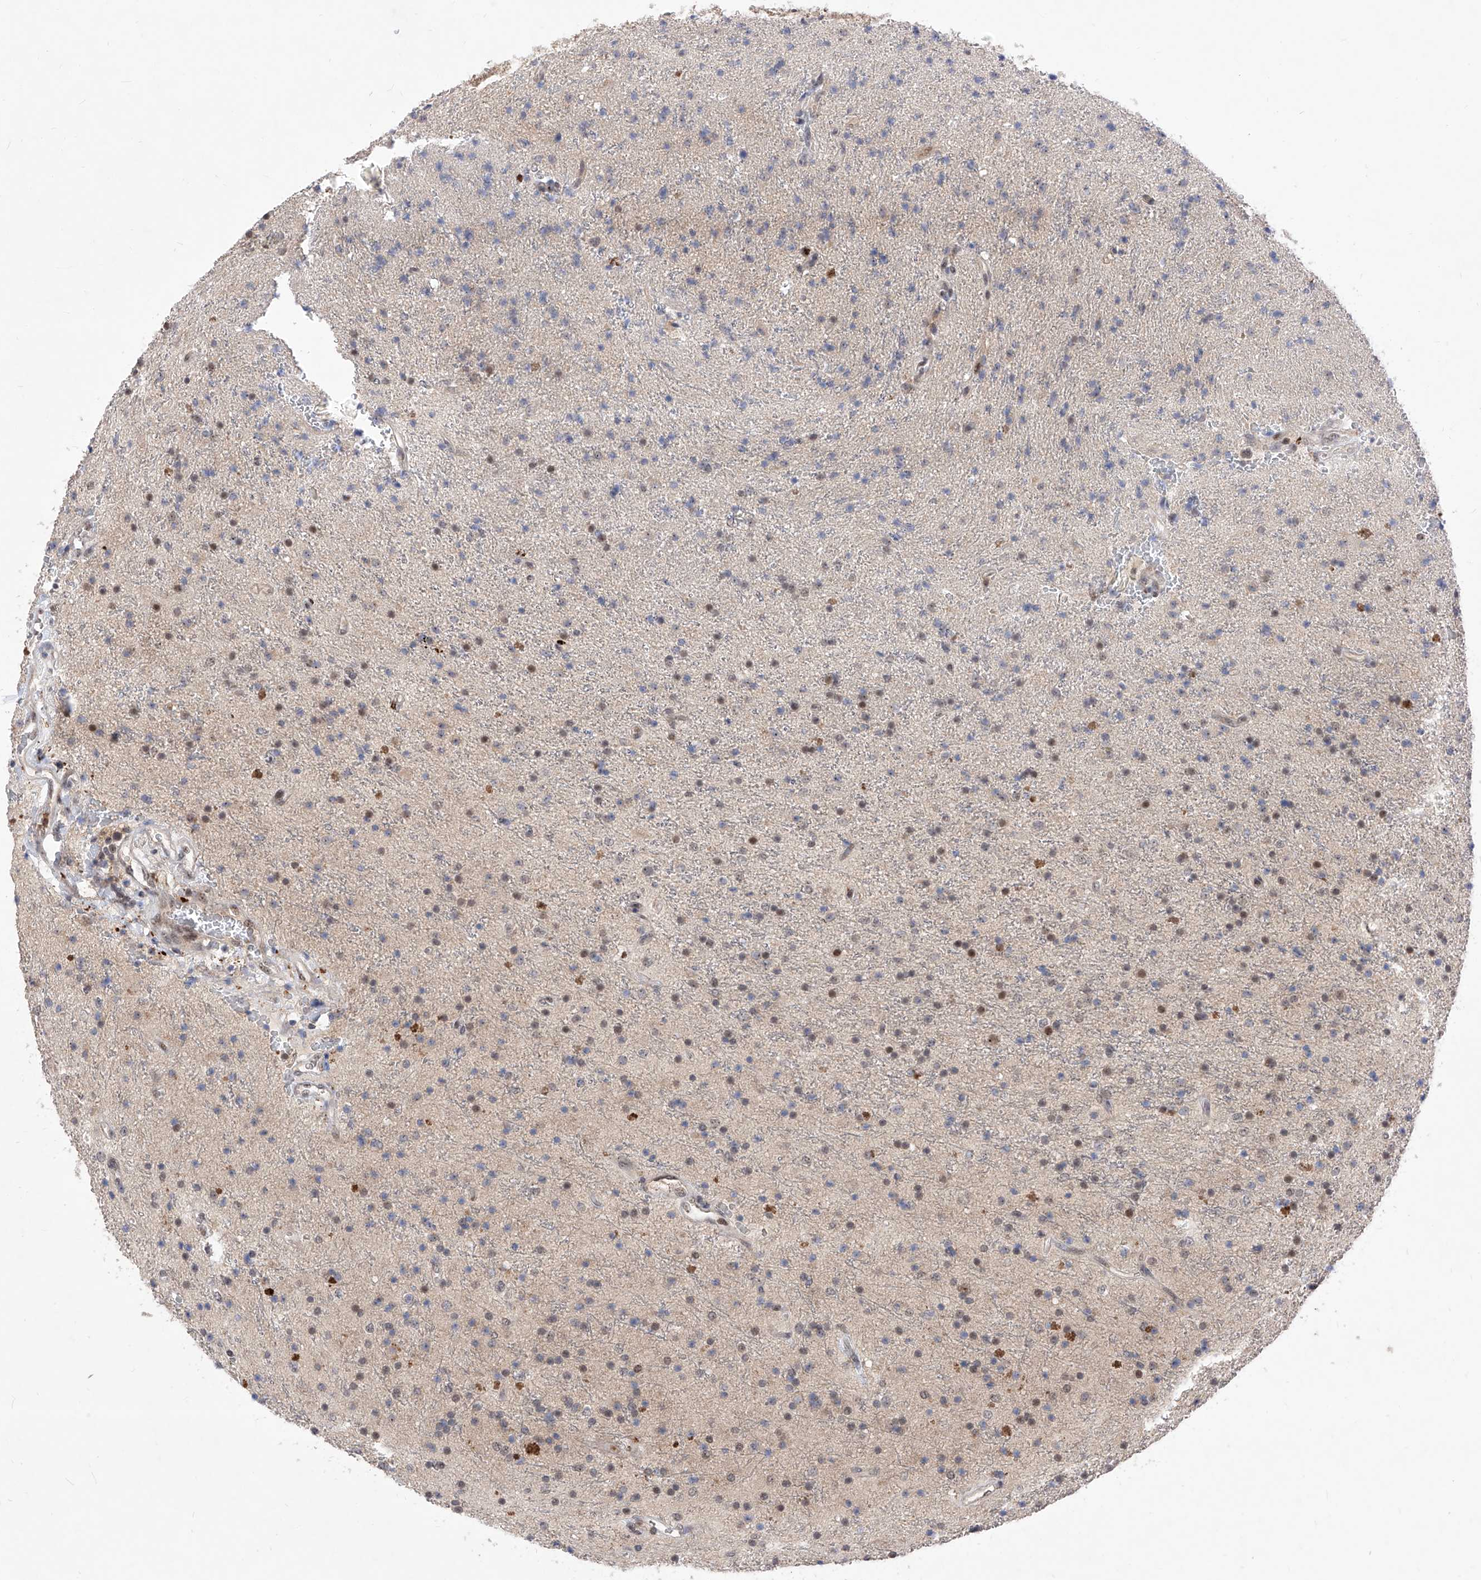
{"staining": {"intensity": "negative", "quantity": "none", "location": "none"}, "tissue": "glioma", "cell_type": "Tumor cells", "image_type": "cancer", "snomed": [{"axis": "morphology", "description": "Glioma, malignant, High grade"}, {"axis": "topography", "description": "Brain"}], "caption": "This is an IHC histopathology image of high-grade glioma (malignant). There is no staining in tumor cells.", "gene": "LGR4", "patient": {"sex": "male", "age": 34}}